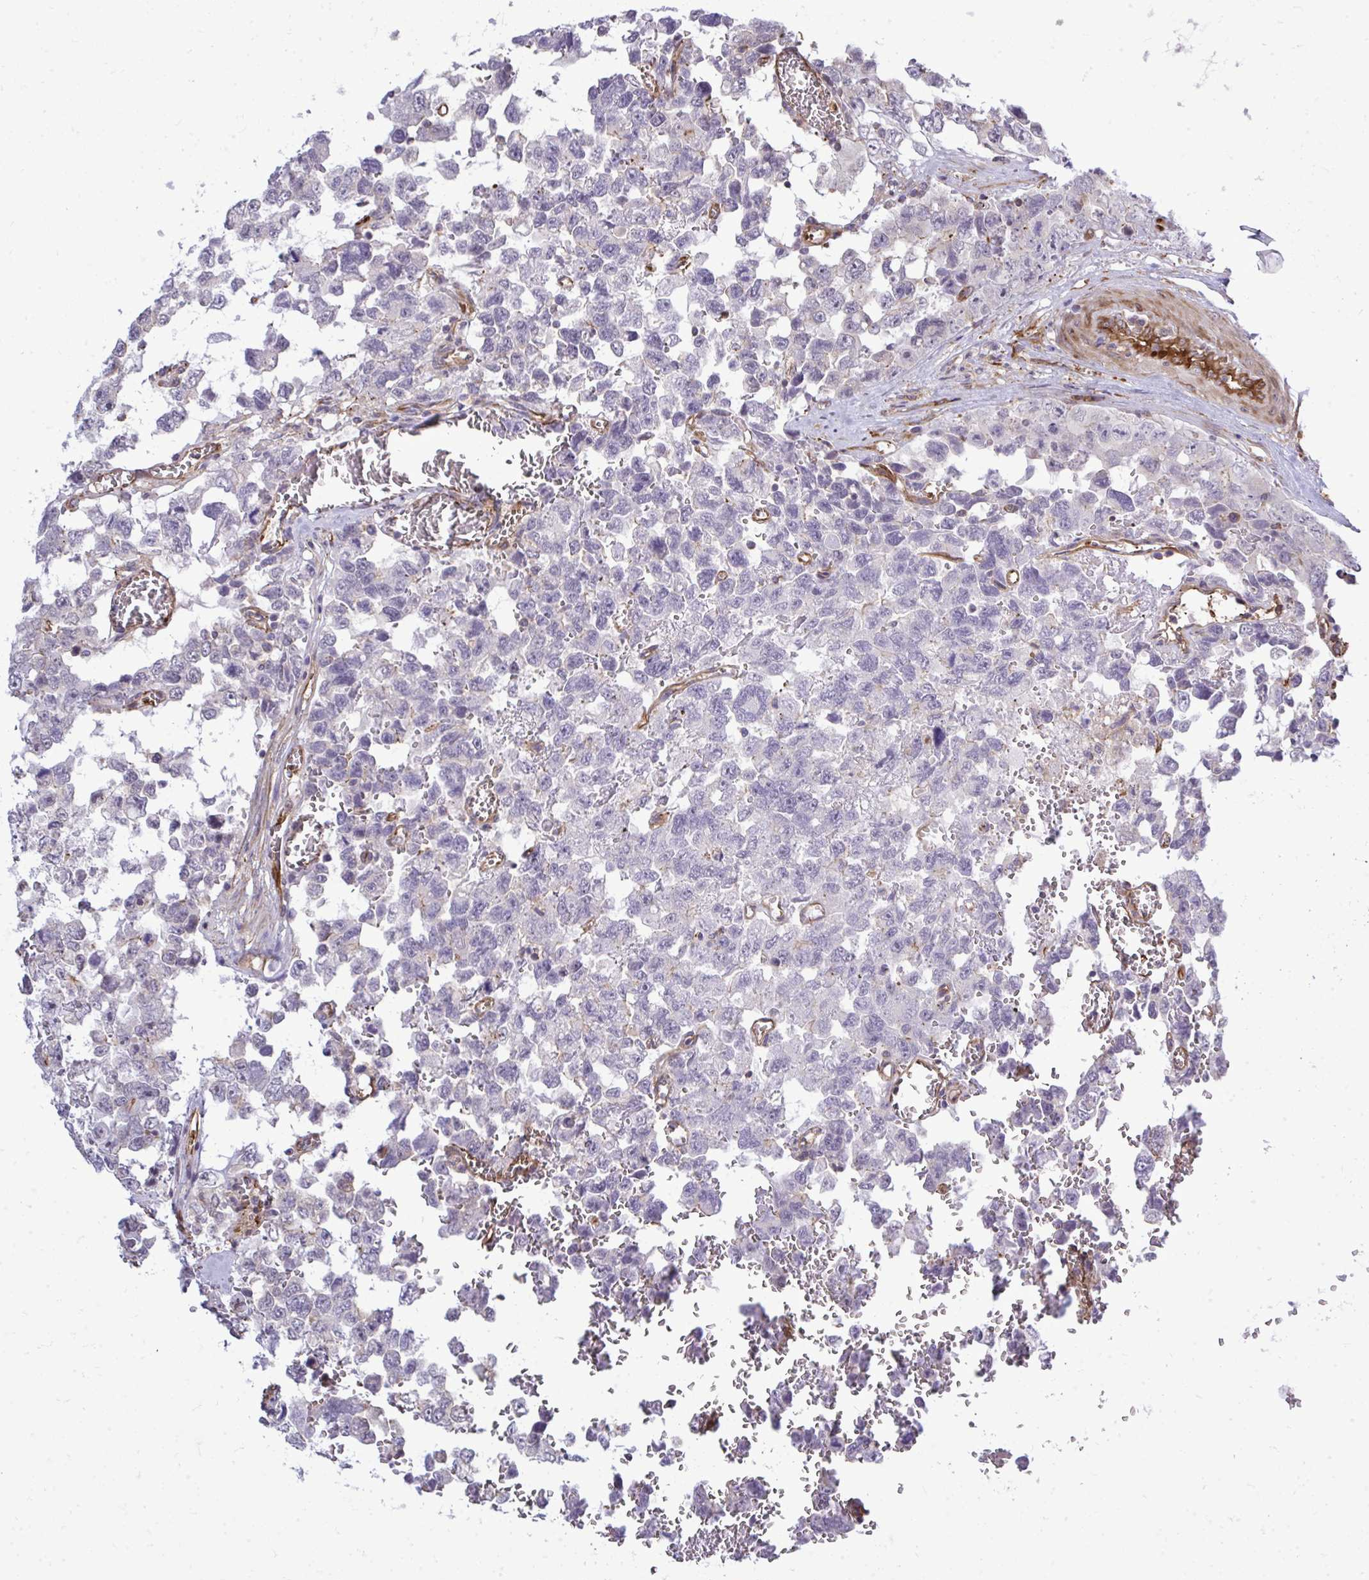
{"staining": {"intensity": "moderate", "quantity": "<25%", "location": "cytoplasmic/membranous"}, "tissue": "testis cancer", "cell_type": "Tumor cells", "image_type": "cancer", "snomed": [{"axis": "morphology", "description": "Carcinoma, Embryonal, NOS"}, {"axis": "topography", "description": "Testis"}], "caption": "Immunohistochemical staining of embryonal carcinoma (testis) displays low levels of moderate cytoplasmic/membranous protein staining in approximately <25% of tumor cells.", "gene": "FUT10", "patient": {"sex": "male", "age": 18}}